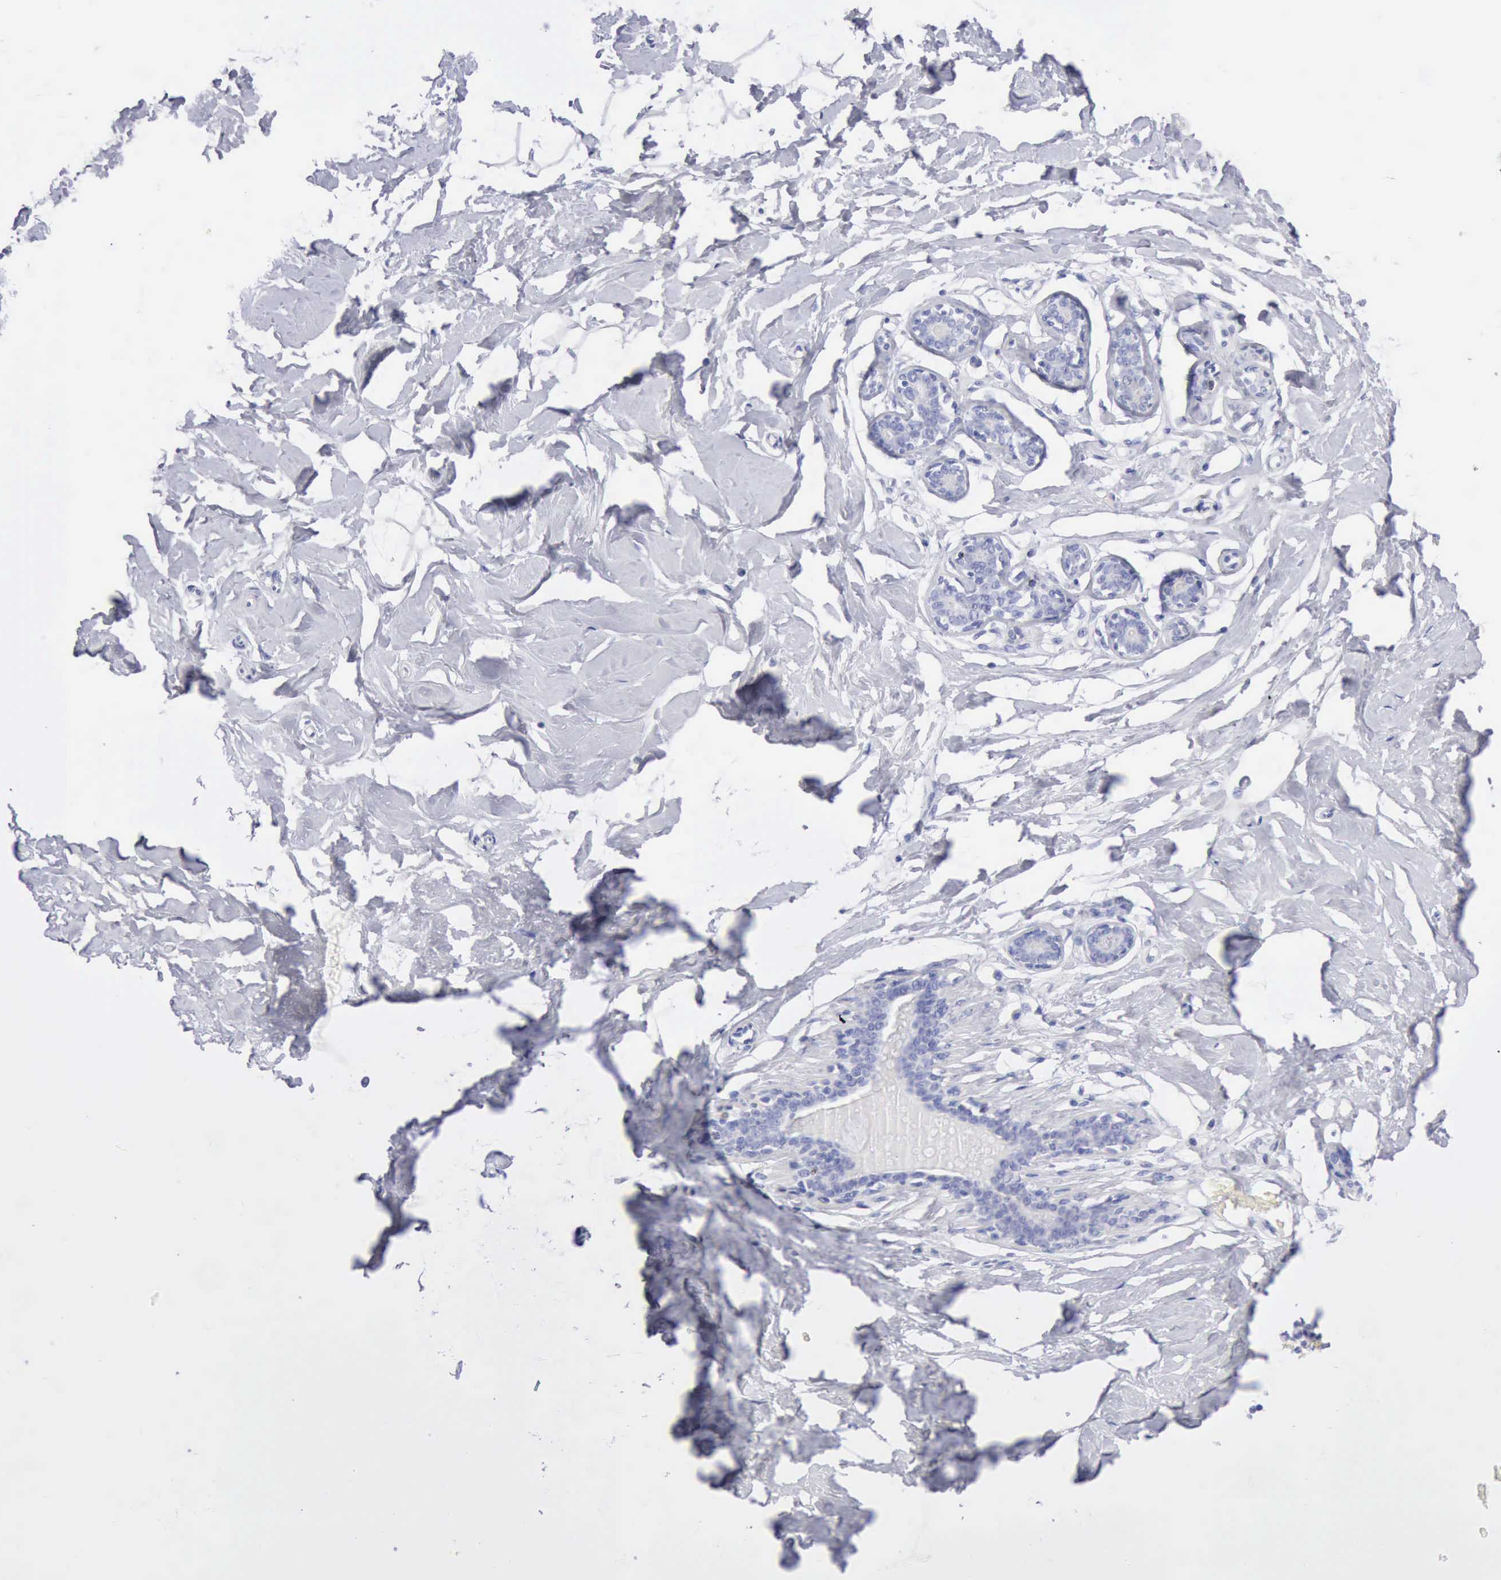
{"staining": {"intensity": "negative", "quantity": "none", "location": "none"}, "tissue": "breast", "cell_type": "Adipocytes", "image_type": "normal", "snomed": [{"axis": "morphology", "description": "Normal tissue, NOS"}, {"axis": "topography", "description": "Breast"}], "caption": "DAB (3,3'-diaminobenzidine) immunohistochemical staining of unremarkable human breast reveals no significant positivity in adipocytes.", "gene": "GZMB", "patient": {"sex": "female", "age": 23}}